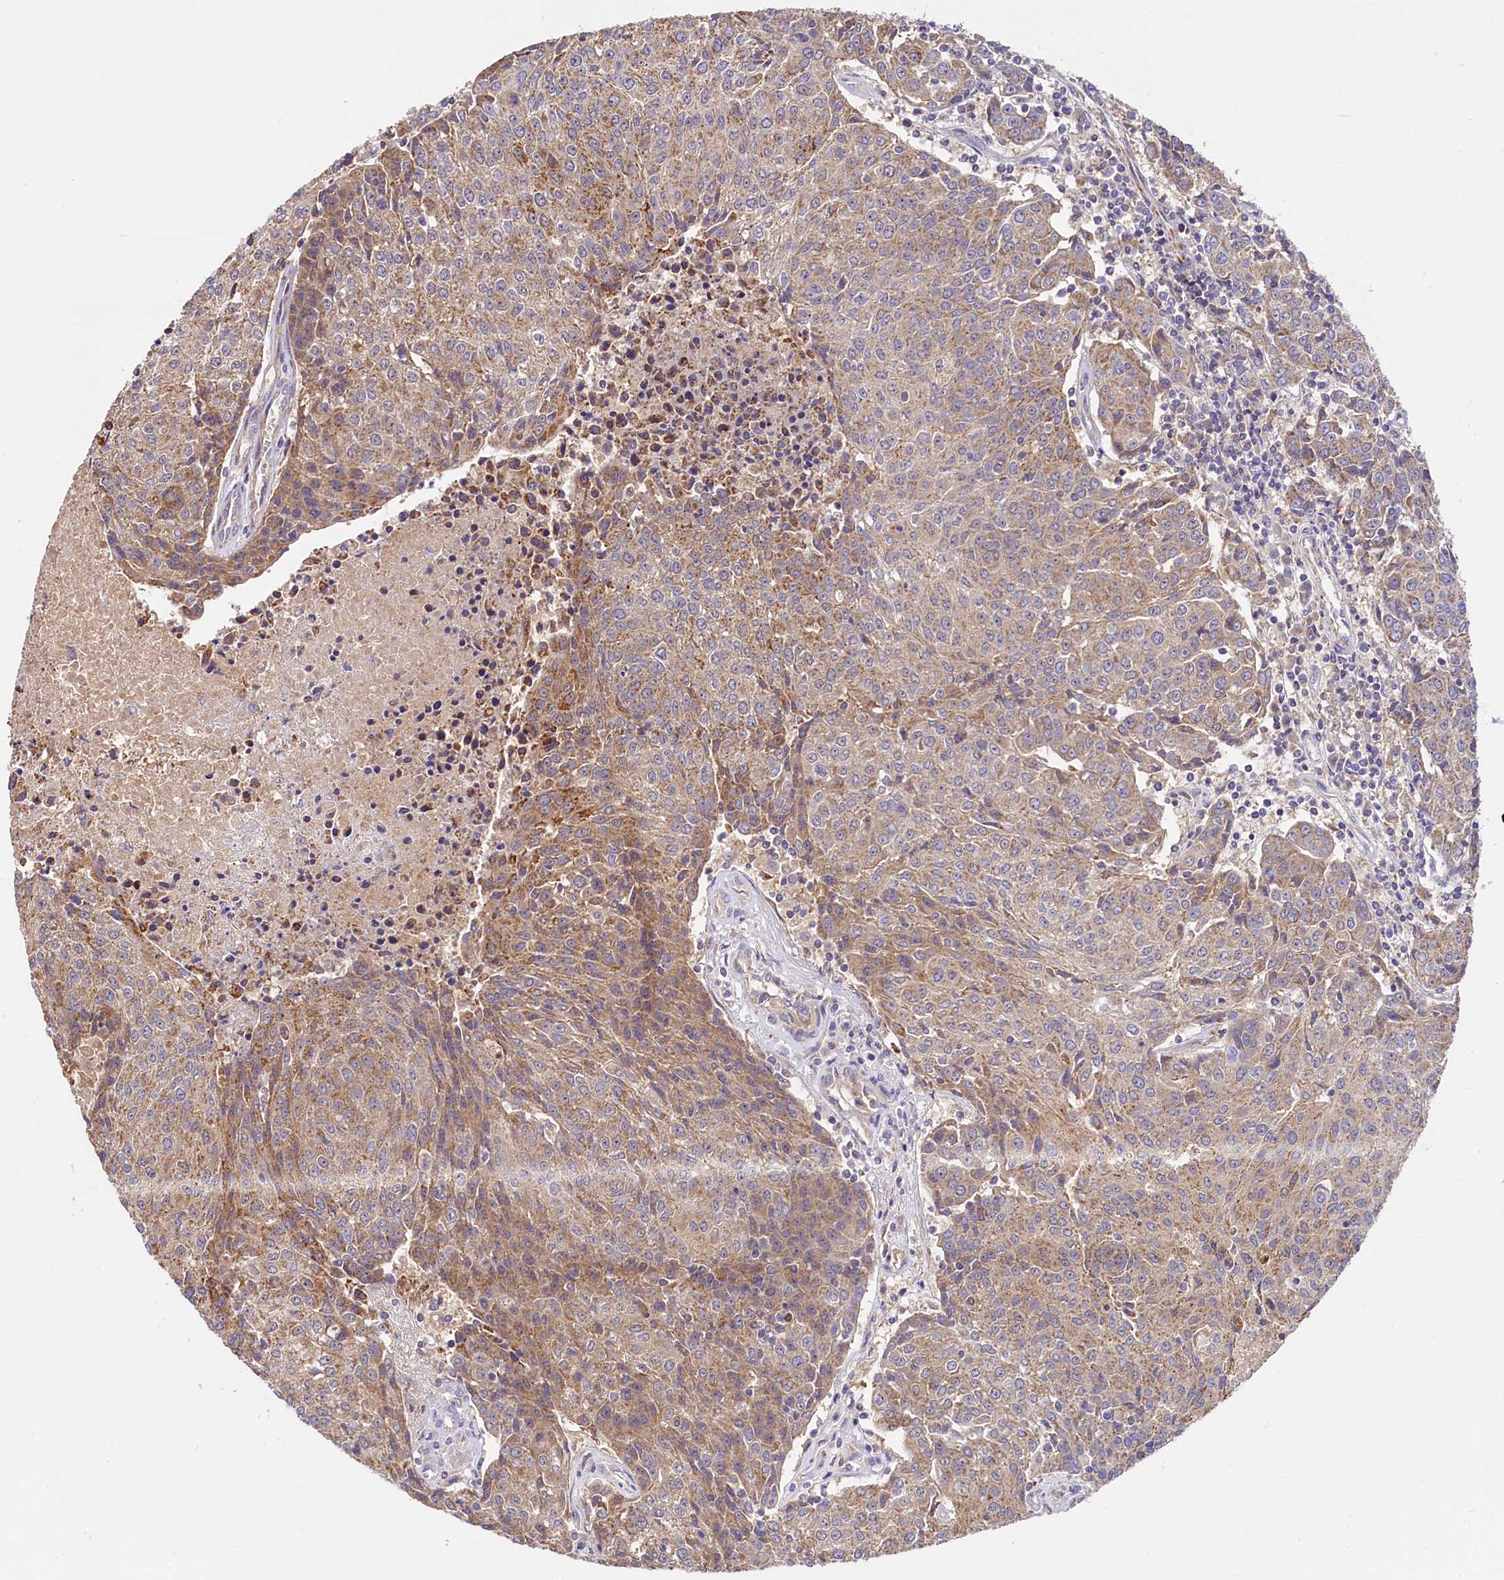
{"staining": {"intensity": "moderate", "quantity": ">75%", "location": "cytoplasmic/membranous"}, "tissue": "urothelial cancer", "cell_type": "Tumor cells", "image_type": "cancer", "snomed": [{"axis": "morphology", "description": "Urothelial carcinoma, High grade"}, {"axis": "topography", "description": "Urinary bladder"}], "caption": "Immunohistochemistry image of high-grade urothelial carcinoma stained for a protein (brown), which reveals medium levels of moderate cytoplasmic/membranous staining in about >75% of tumor cells.", "gene": "CIAO3", "patient": {"sex": "female", "age": 85}}